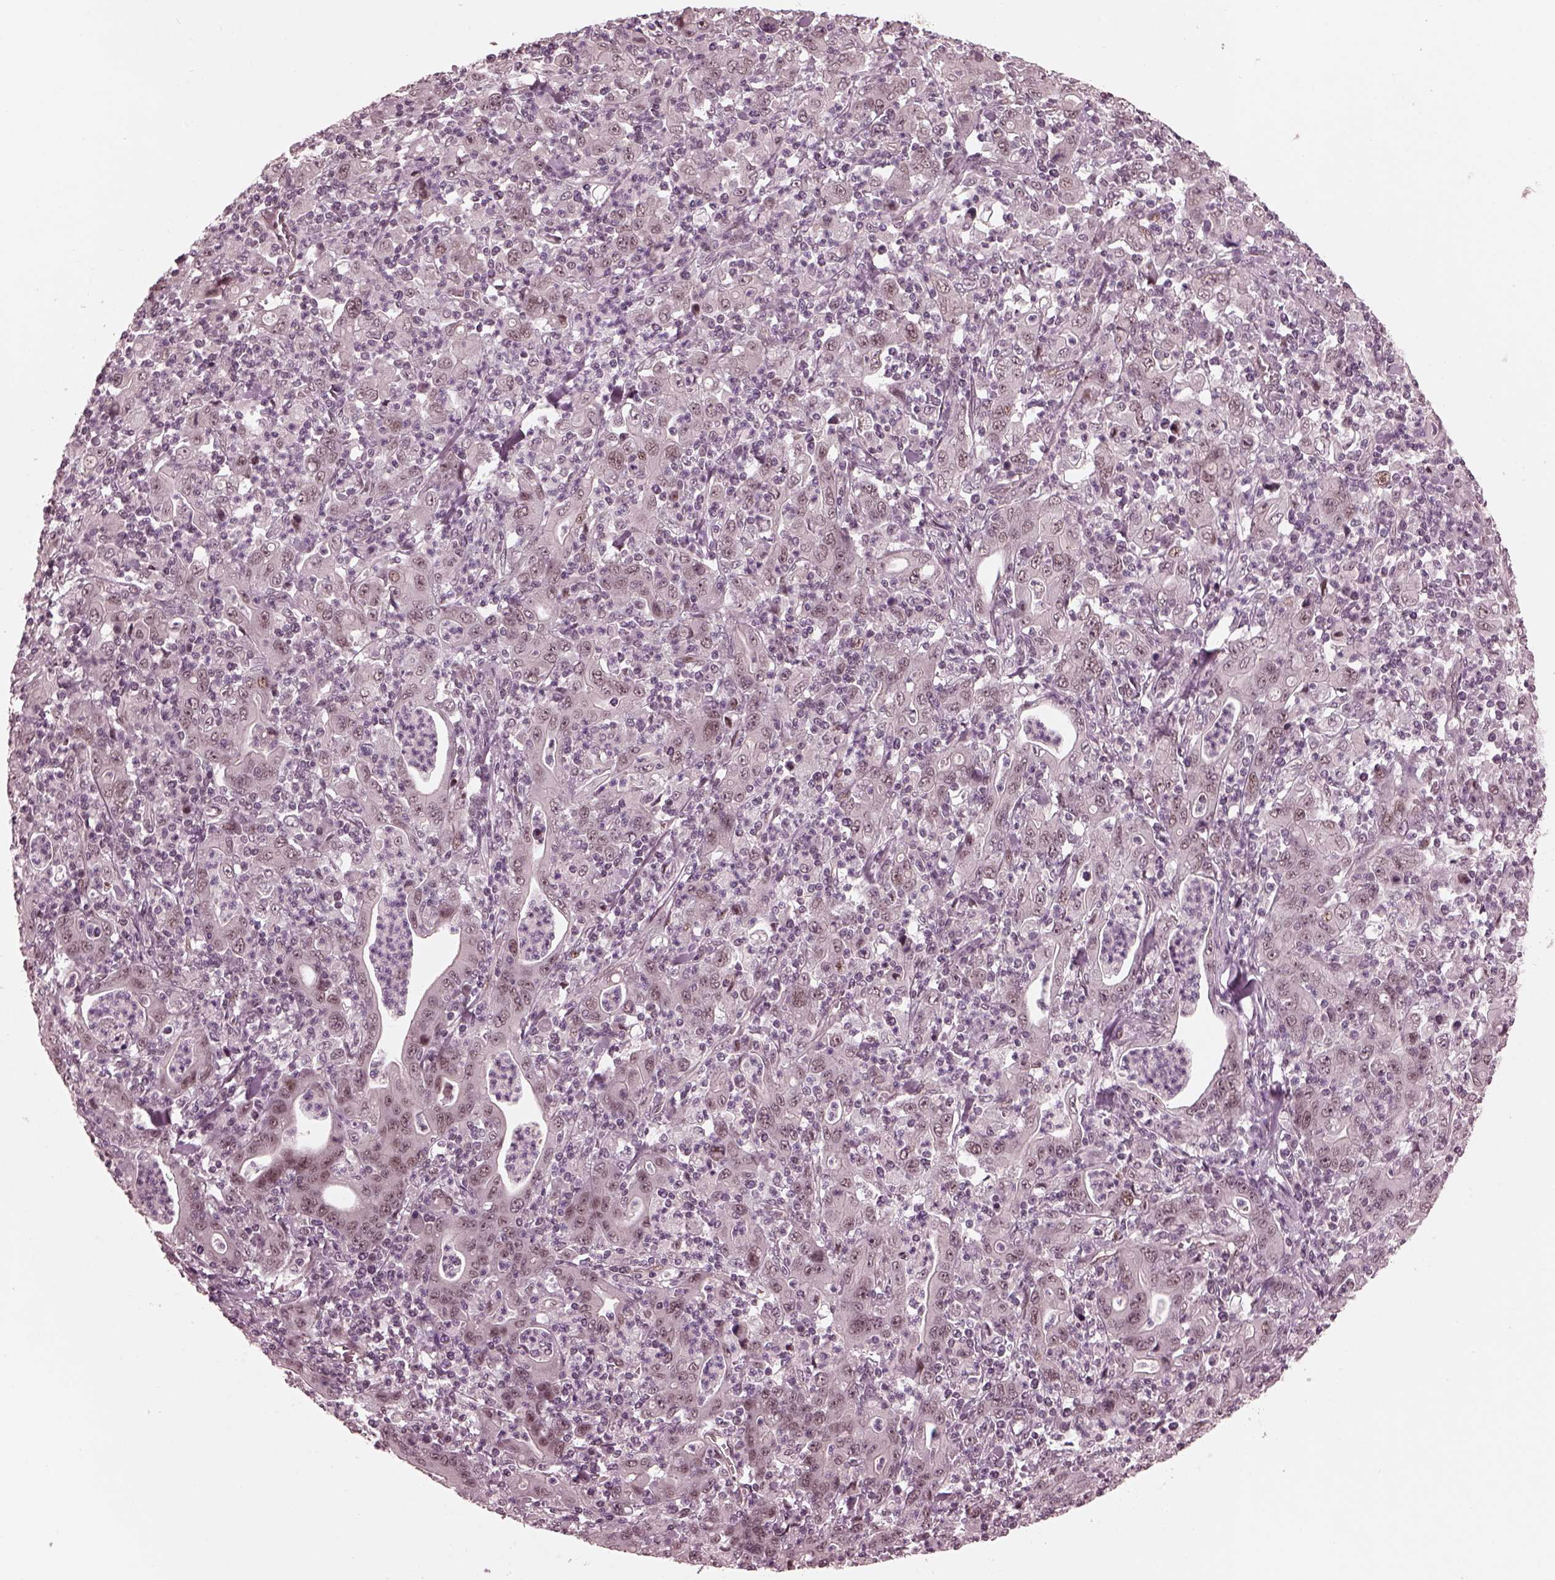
{"staining": {"intensity": "negative", "quantity": "none", "location": "none"}, "tissue": "stomach cancer", "cell_type": "Tumor cells", "image_type": "cancer", "snomed": [{"axis": "morphology", "description": "Adenocarcinoma, NOS"}, {"axis": "topography", "description": "Stomach, upper"}], "caption": "Adenocarcinoma (stomach) was stained to show a protein in brown. There is no significant expression in tumor cells.", "gene": "TRIB3", "patient": {"sex": "male", "age": 69}}